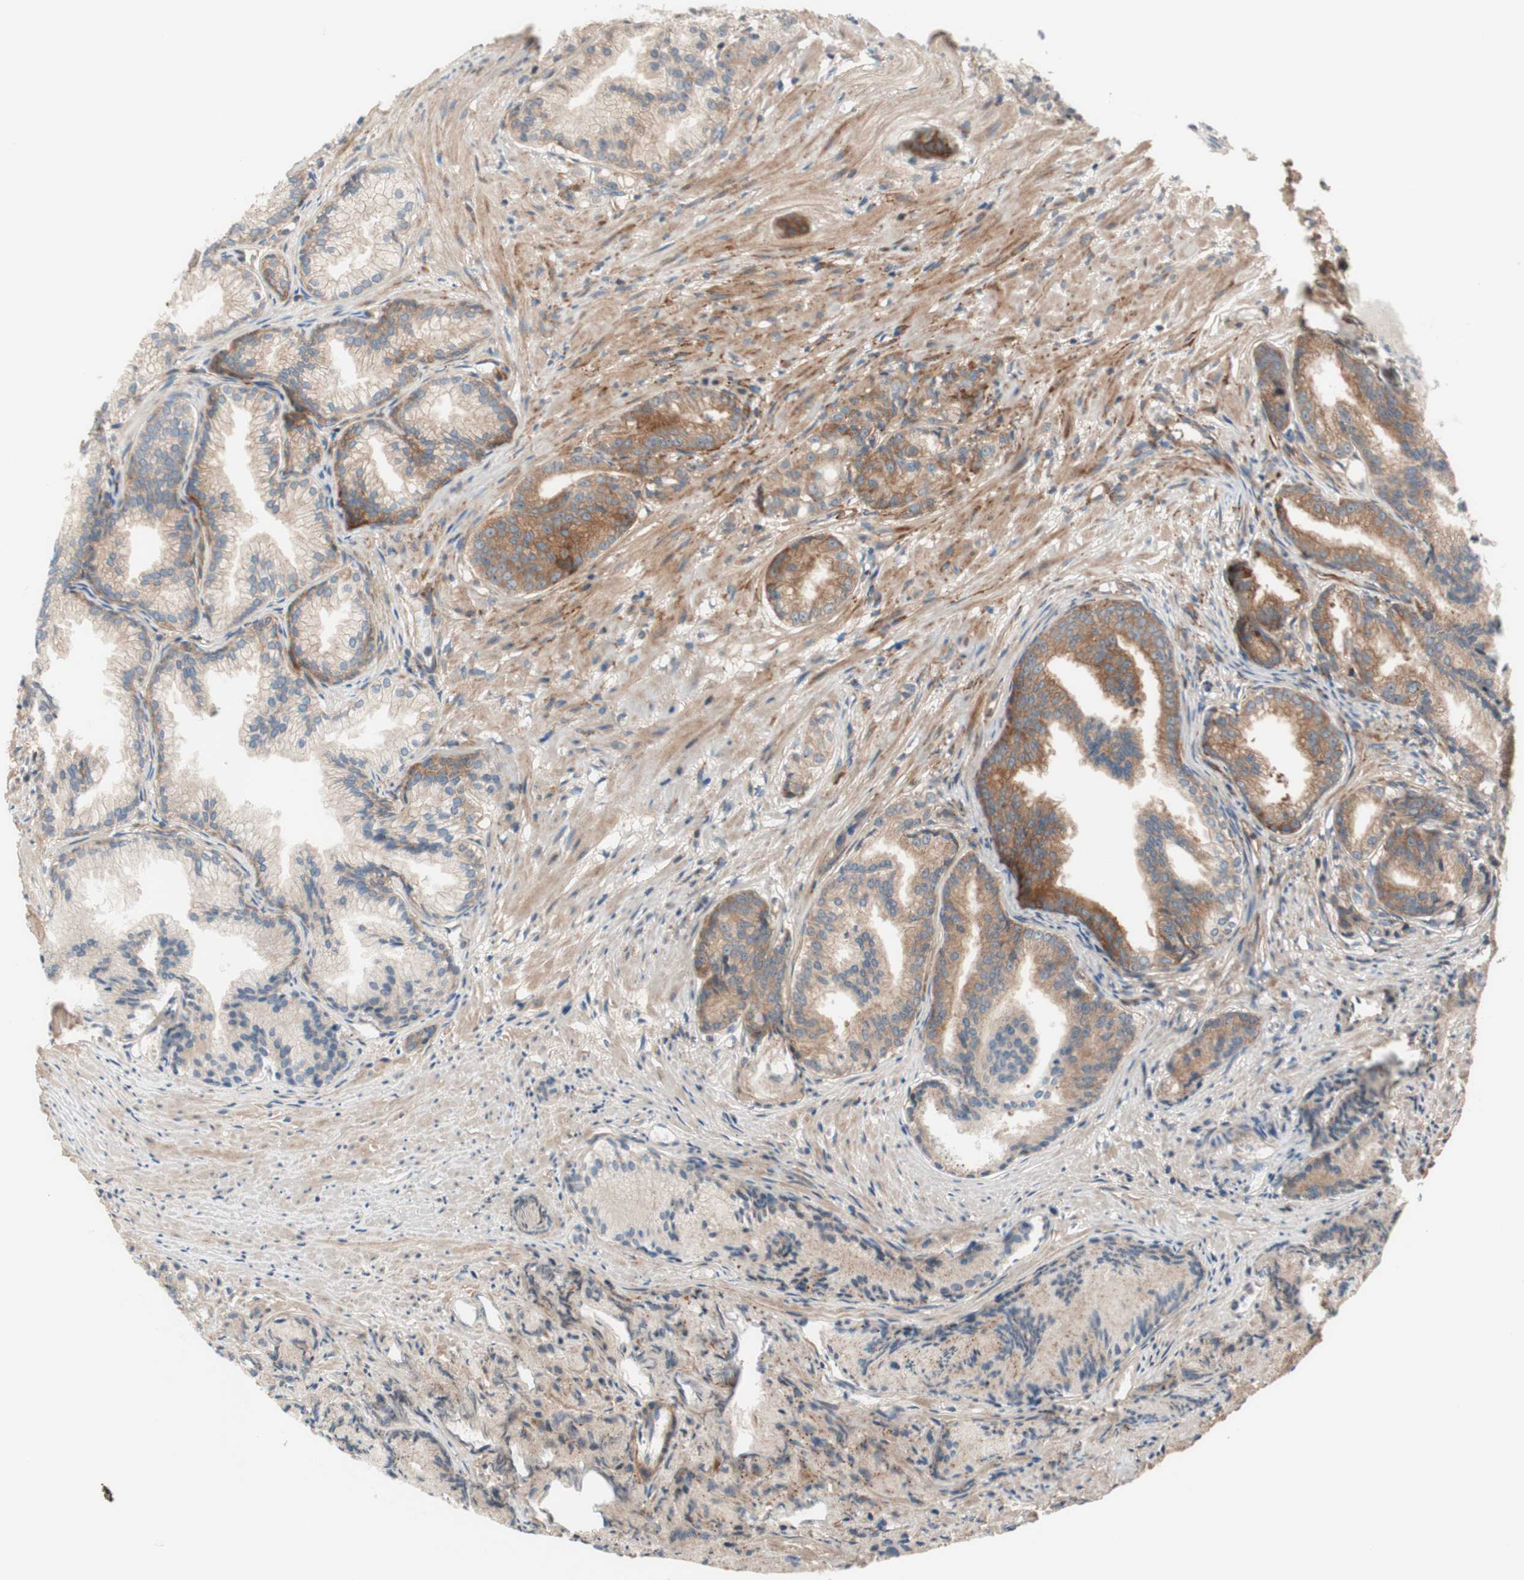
{"staining": {"intensity": "weak", "quantity": ">75%", "location": "cytoplasmic/membranous"}, "tissue": "prostate cancer", "cell_type": "Tumor cells", "image_type": "cancer", "snomed": [{"axis": "morphology", "description": "Adenocarcinoma, Low grade"}, {"axis": "topography", "description": "Prostate"}], "caption": "About >75% of tumor cells in prostate cancer (low-grade adenocarcinoma) reveal weak cytoplasmic/membranous protein expression as visualized by brown immunohistochemical staining.", "gene": "CCN4", "patient": {"sex": "male", "age": 72}}